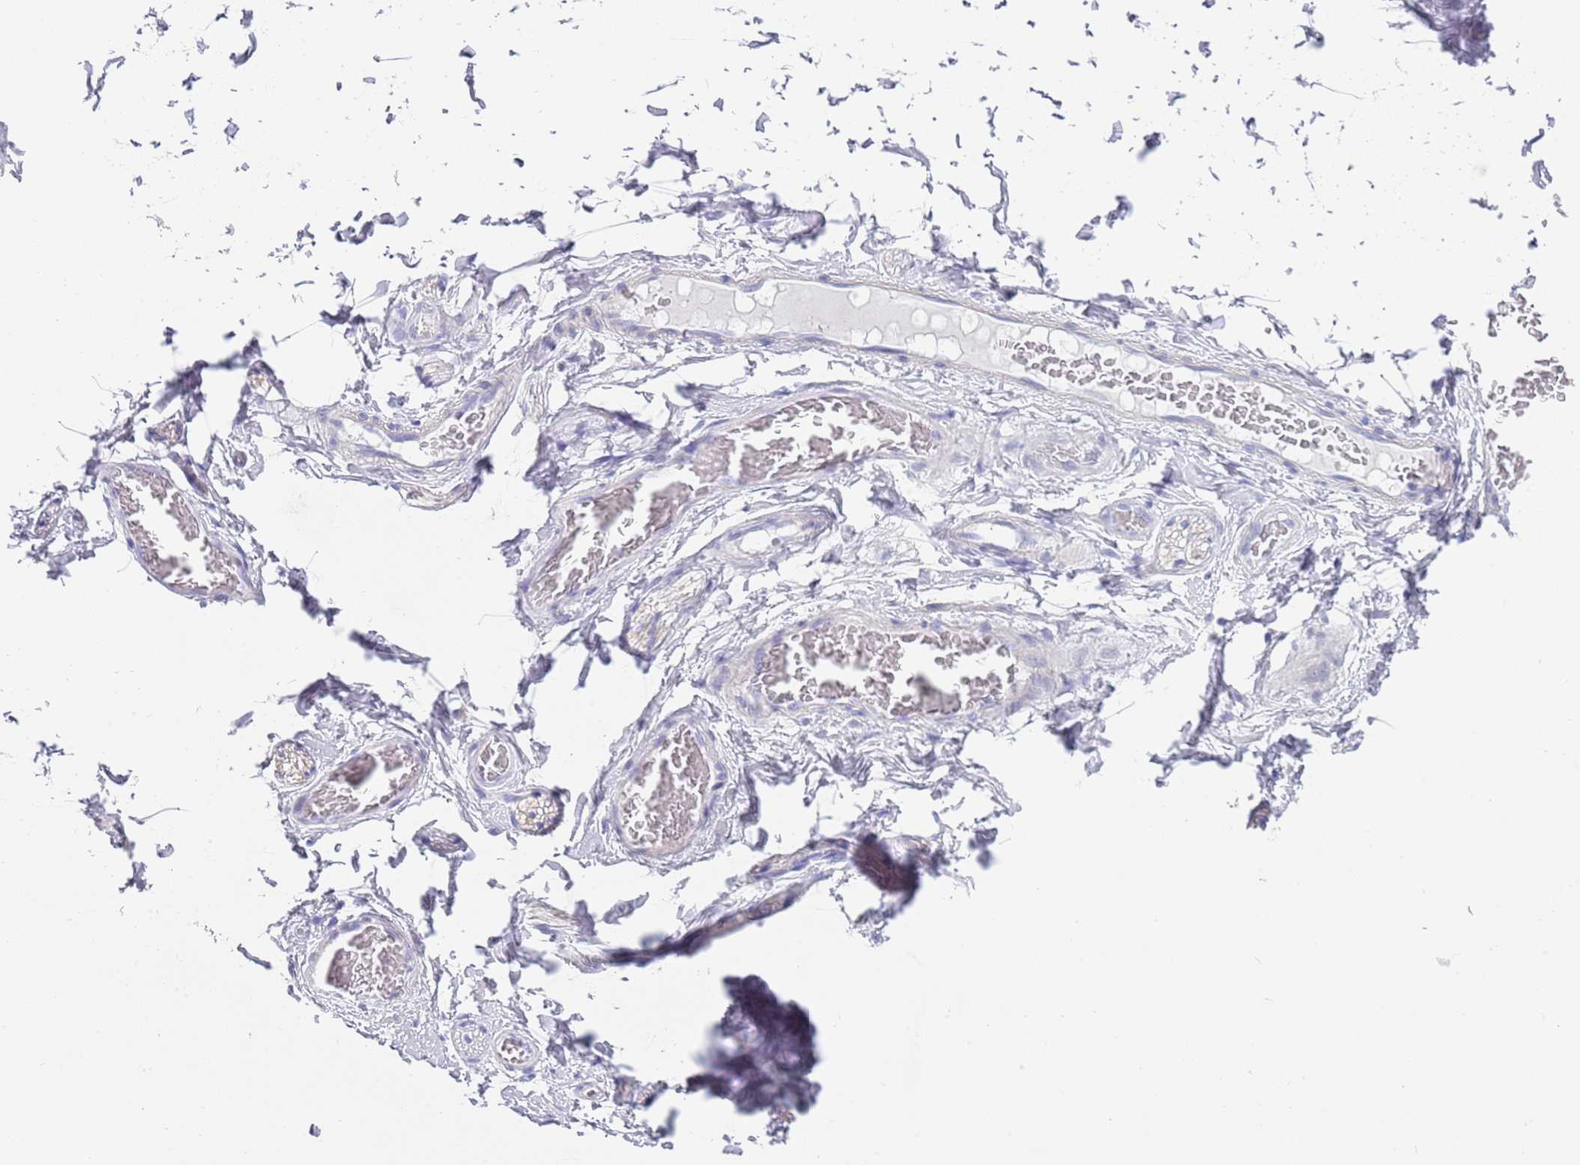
{"staining": {"intensity": "negative", "quantity": "none", "location": "none"}, "tissue": "adipose tissue", "cell_type": "Adipocytes", "image_type": "normal", "snomed": [{"axis": "morphology", "description": "Normal tissue, NOS"}, {"axis": "topography", "description": "Soft tissue"}, {"axis": "topography", "description": "Adipose tissue"}, {"axis": "topography", "description": "Vascular tissue"}, {"axis": "topography", "description": "Peripheral nerve tissue"}], "caption": "Protein analysis of benign adipose tissue demonstrates no significant expression in adipocytes.", "gene": "CPXM2", "patient": {"sex": "male", "age": 46}}